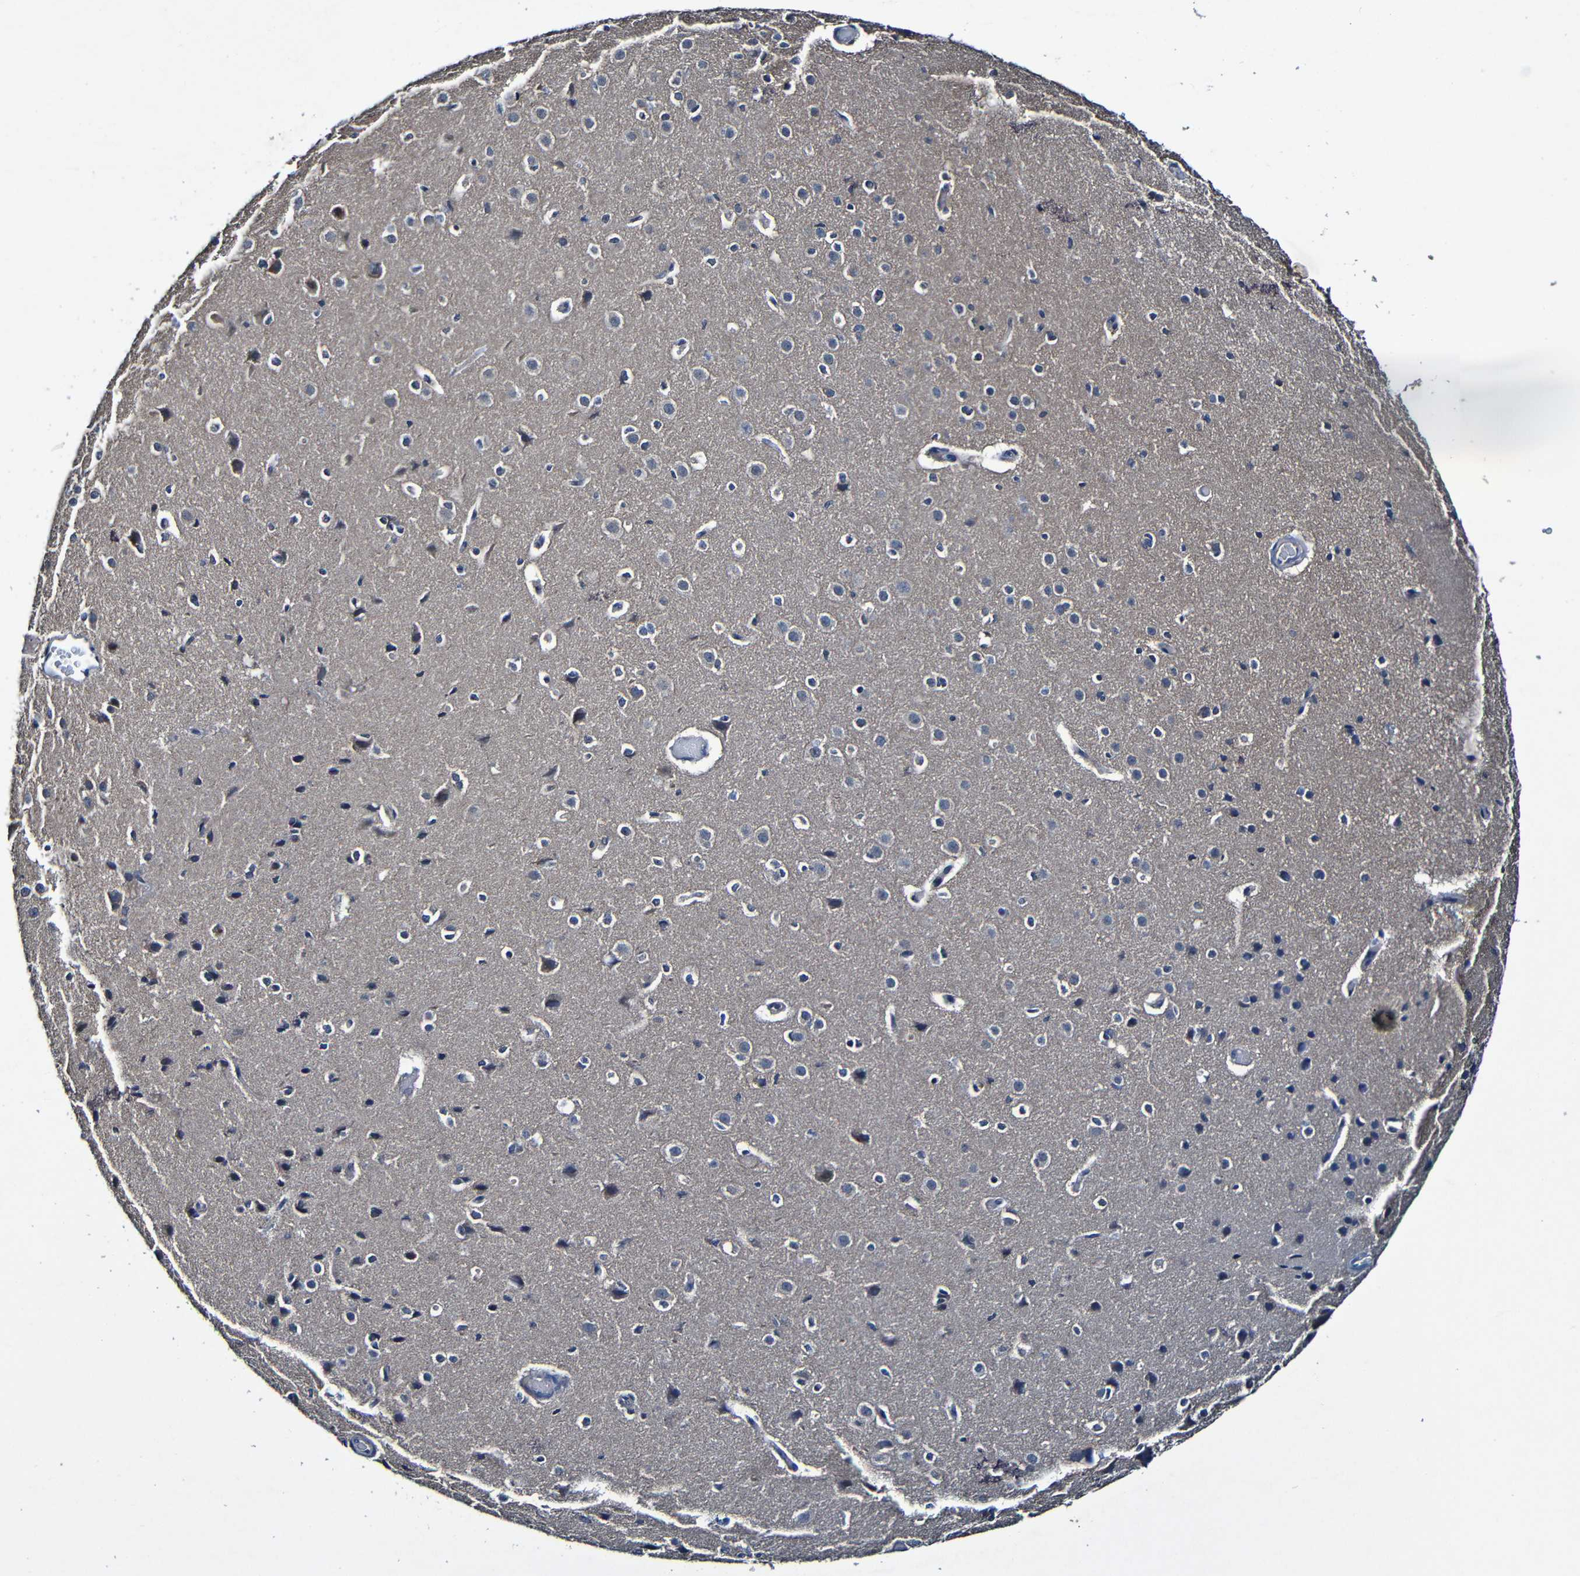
{"staining": {"intensity": "negative", "quantity": "none", "location": "none"}, "tissue": "cerebral cortex", "cell_type": "Endothelial cells", "image_type": "normal", "snomed": [{"axis": "morphology", "description": "Normal tissue, NOS"}, {"axis": "morphology", "description": "Developmental malformation"}, {"axis": "topography", "description": "Cerebral cortex"}], "caption": "IHC image of normal human cerebral cortex stained for a protein (brown), which demonstrates no expression in endothelial cells.", "gene": "LRRC70", "patient": {"sex": "female", "age": 30}}